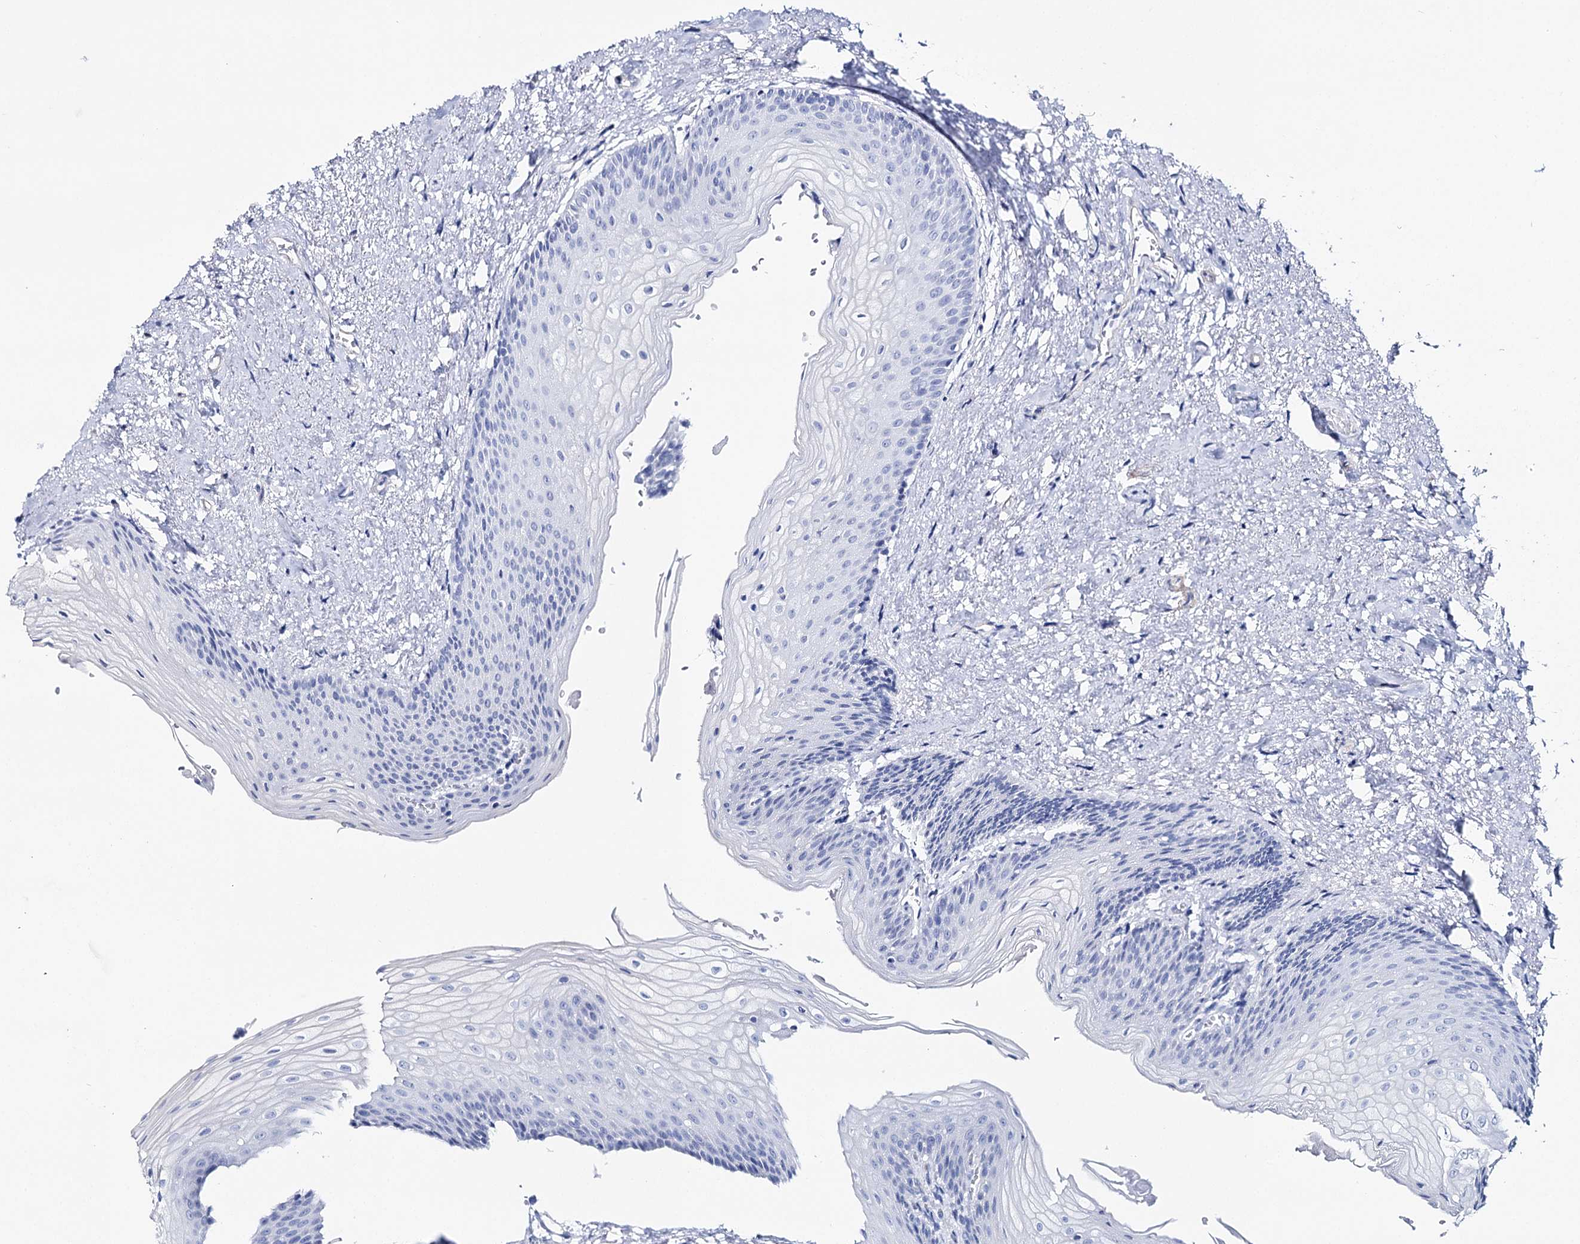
{"staining": {"intensity": "negative", "quantity": "none", "location": "none"}, "tissue": "urinary bladder", "cell_type": "Urothelial cells", "image_type": "normal", "snomed": [{"axis": "morphology", "description": "Normal tissue, NOS"}, {"axis": "topography", "description": "Urinary bladder"}], "caption": "The immunohistochemistry (IHC) micrograph has no significant staining in urothelial cells of urinary bladder. (Brightfield microscopy of DAB (3,3'-diaminobenzidine) immunohistochemistry (IHC) at high magnification).", "gene": "CSN3", "patient": {"sex": "female", "age": 67}}